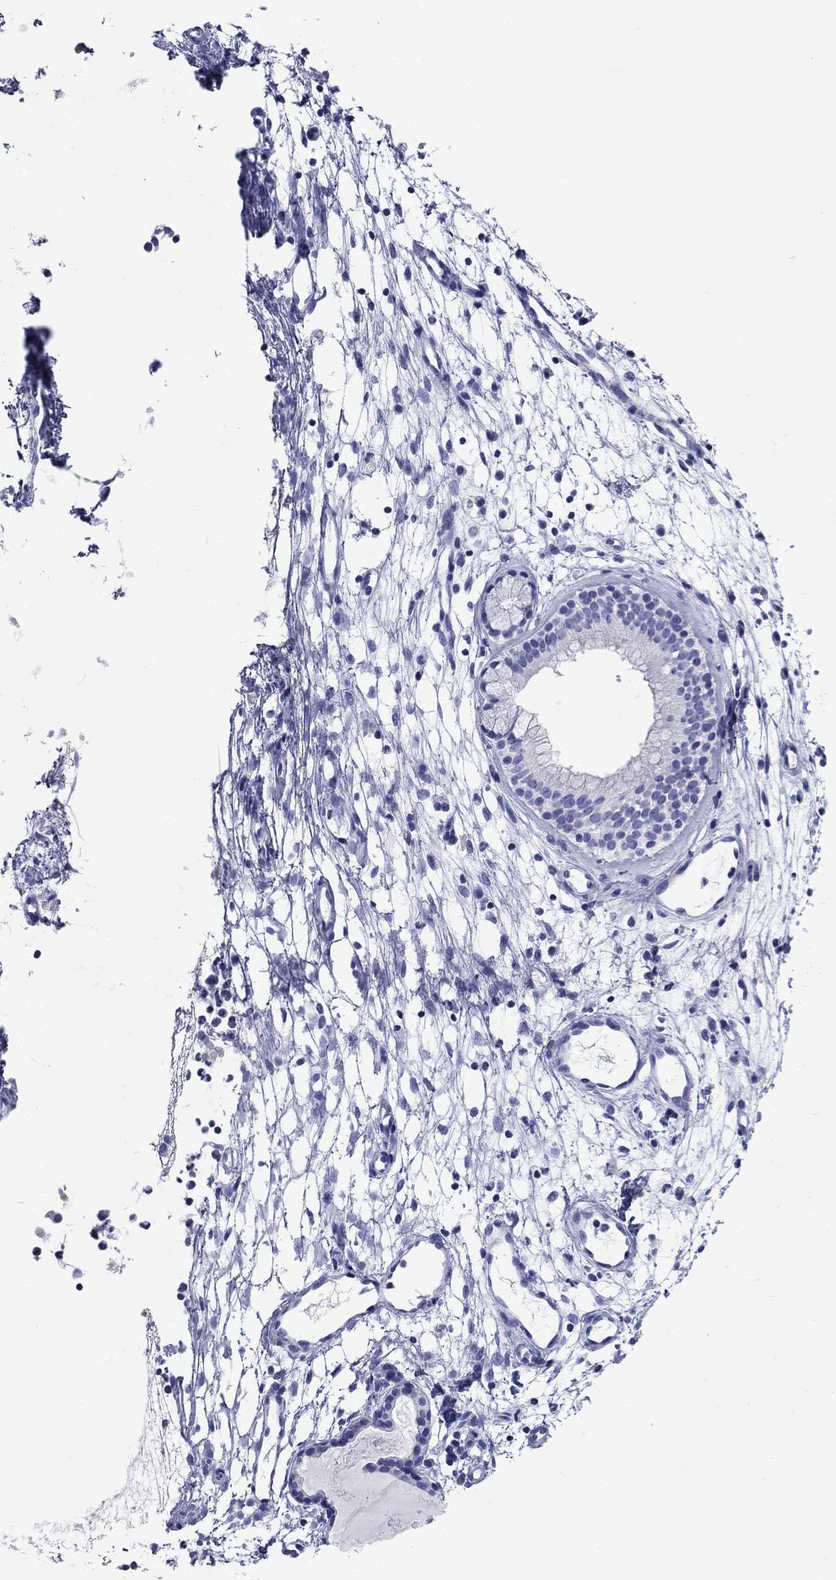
{"staining": {"intensity": "negative", "quantity": "none", "location": "none"}, "tissue": "nasopharynx", "cell_type": "Respiratory epithelial cells", "image_type": "normal", "snomed": [{"axis": "morphology", "description": "Normal tissue, NOS"}, {"axis": "morphology", "description": "Polyp, NOS"}, {"axis": "topography", "description": "Nasopharynx"}], "caption": "Immunohistochemistry of benign human nasopharynx displays no staining in respiratory epithelial cells. The staining is performed using DAB brown chromogen with nuclei counter-stained in using hematoxylin.", "gene": "UPB1", "patient": {"sex": "female", "age": 56}}